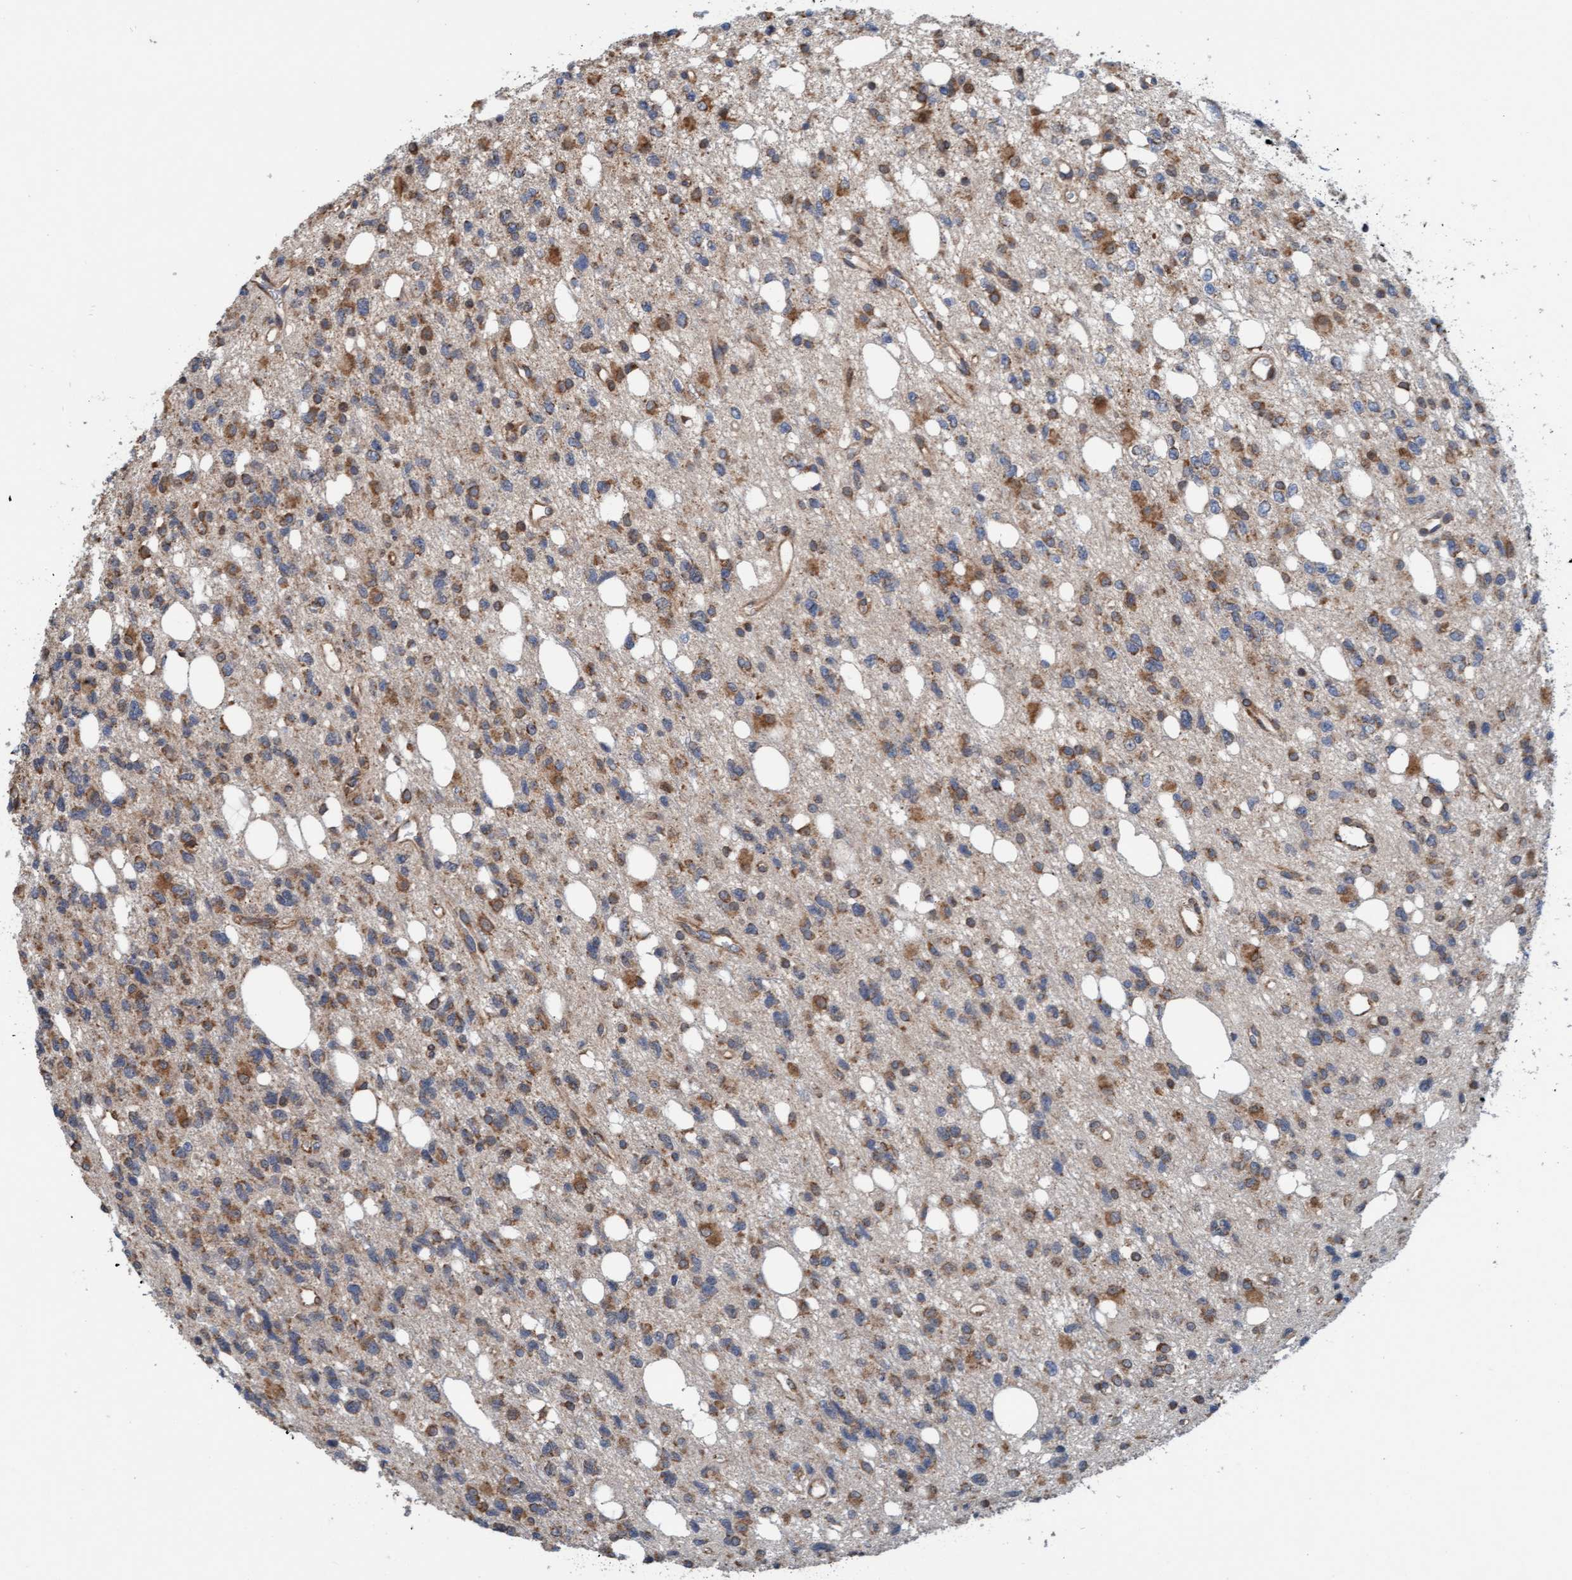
{"staining": {"intensity": "moderate", "quantity": ">75%", "location": "cytoplasmic/membranous"}, "tissue": "glioma", "cell_type": "Tumor cells", "image_type": "cancer", "snomed": [{"axis": "morphology", "description": "Glioma, malignant, High grade"}, {"axis": "topography", "description": "Brain"}], "caption": "DAB immunohistochemical staining of glioma demonstrates moderate cytoplasmic/membranous protein positivity in about >75% of tumor cells. (Brightfield microscopy of DAB IHC at high magnification).", "gene": "ZNF566", "patient": {"sex": "female", "age": 62}}